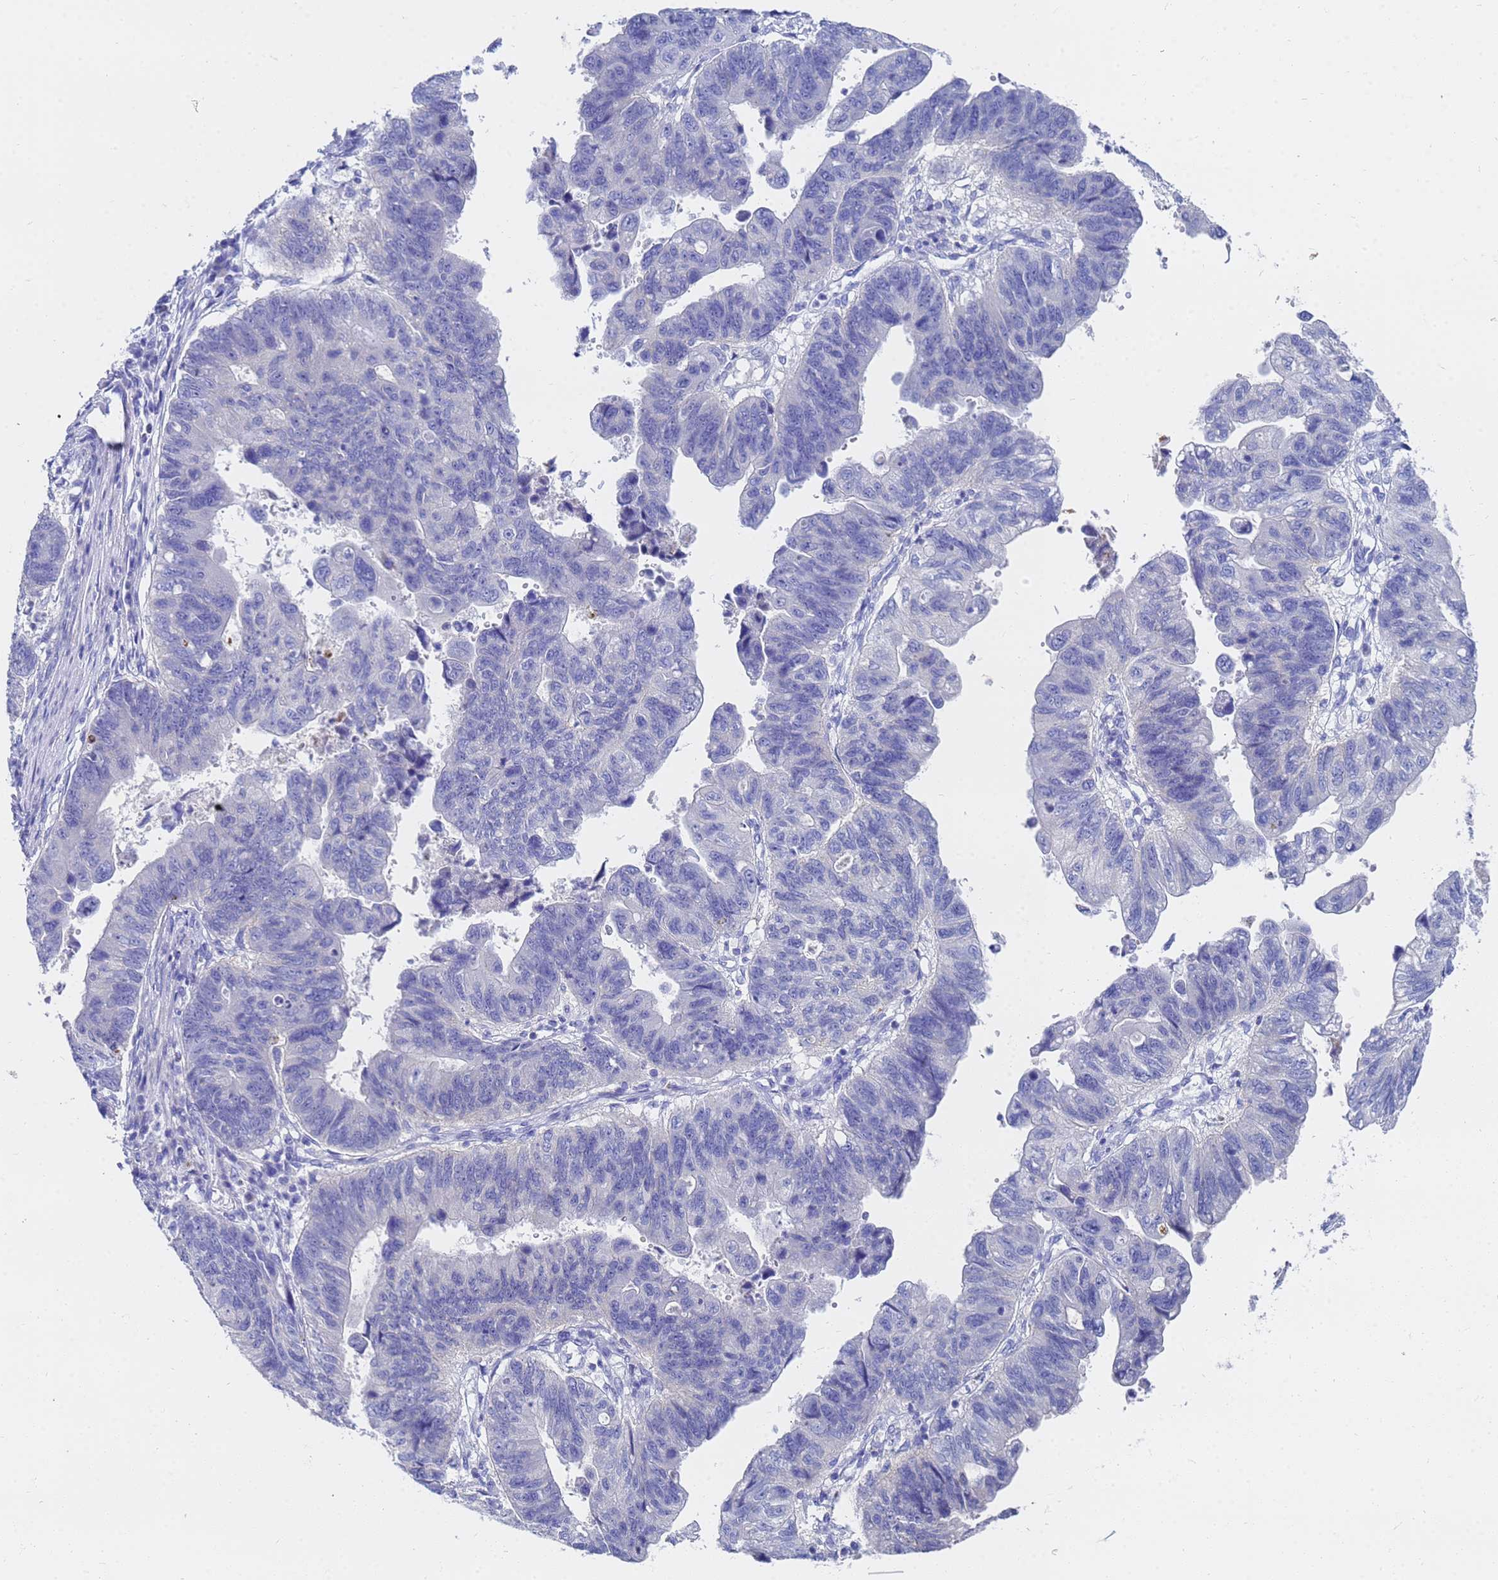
{"staining": {"intensity": "negative", "quantity": "none", "location": "none"}, "tissue": "stomach cancer", "cell_type": "Tumor cells", "image_type": "cancer", "snomed": [{"axis": "morphology", "description": "Adenocarcinoma, NOS"}, {"axis": "topography", "description": "Stomach"}], "caption": "This is a photomicrograph of immunohistochemistry staining of stomach cancer, which shows no expression in tumor cells.", "gene": "C2orf72", "patient": {"sex": "male", "age": 59}}